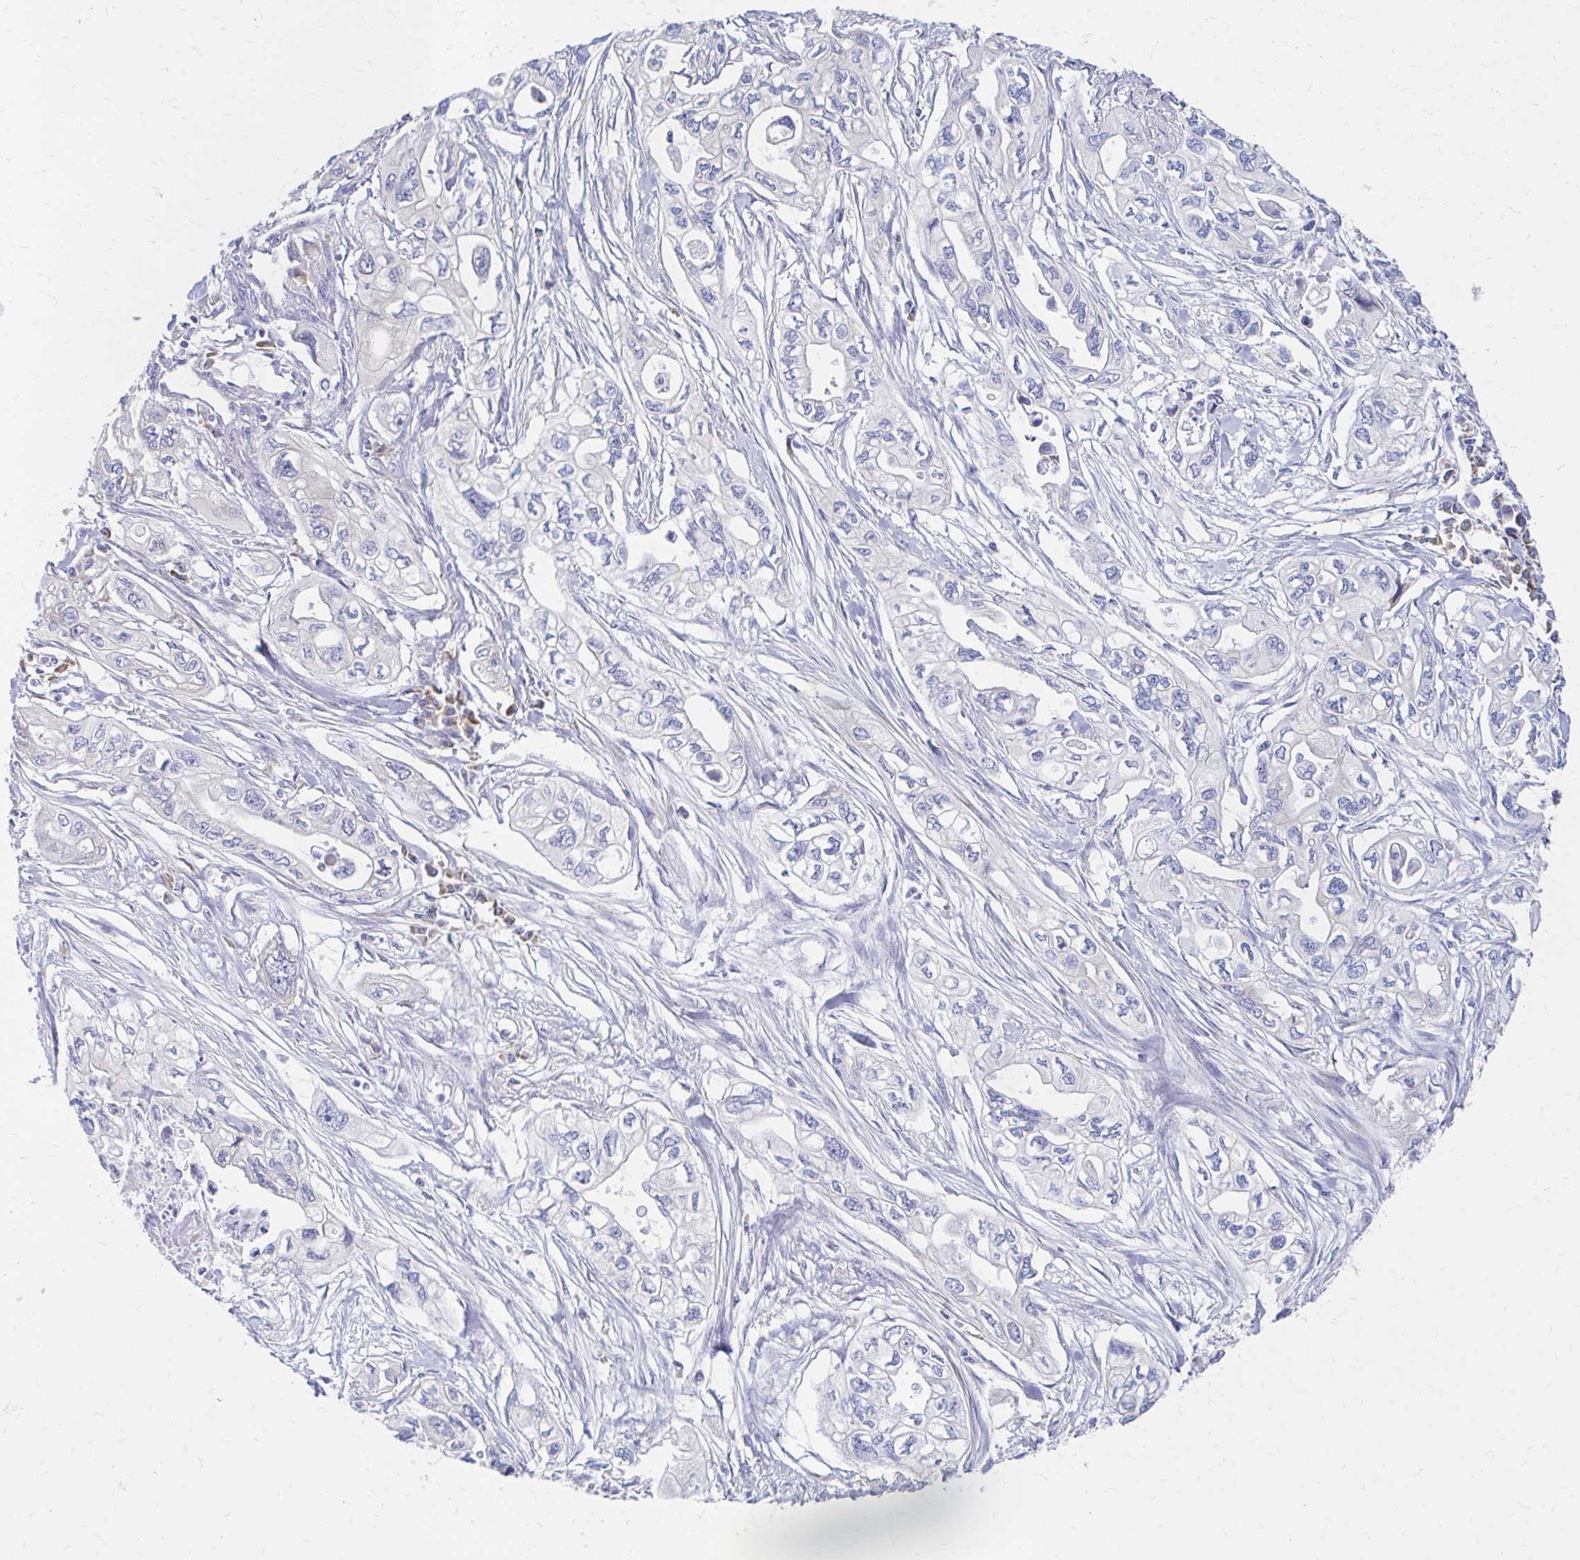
{"staining": {"intensity": "negative", "quantity": "none", "location": "none"}, "tissue": "pancreatic cancer", "cell_type": "Tumor cells", "image_type": "cancer", "snomed": [{"axis": "morphology", "description": "Adenocarcinoma, NOS"}, {"axis": "topography", "description": "Pancreas"}], "caption": "High power microscopy micrograph of an immunohistochemistry histopathology image of adenocarcinoma (pancreatic), revealing no significant expression in tumor cells. (DAB IHC with hematoxylin counter stain).", "gene": "RPL27A", "patient": {"sex": "male", "age": 68}}